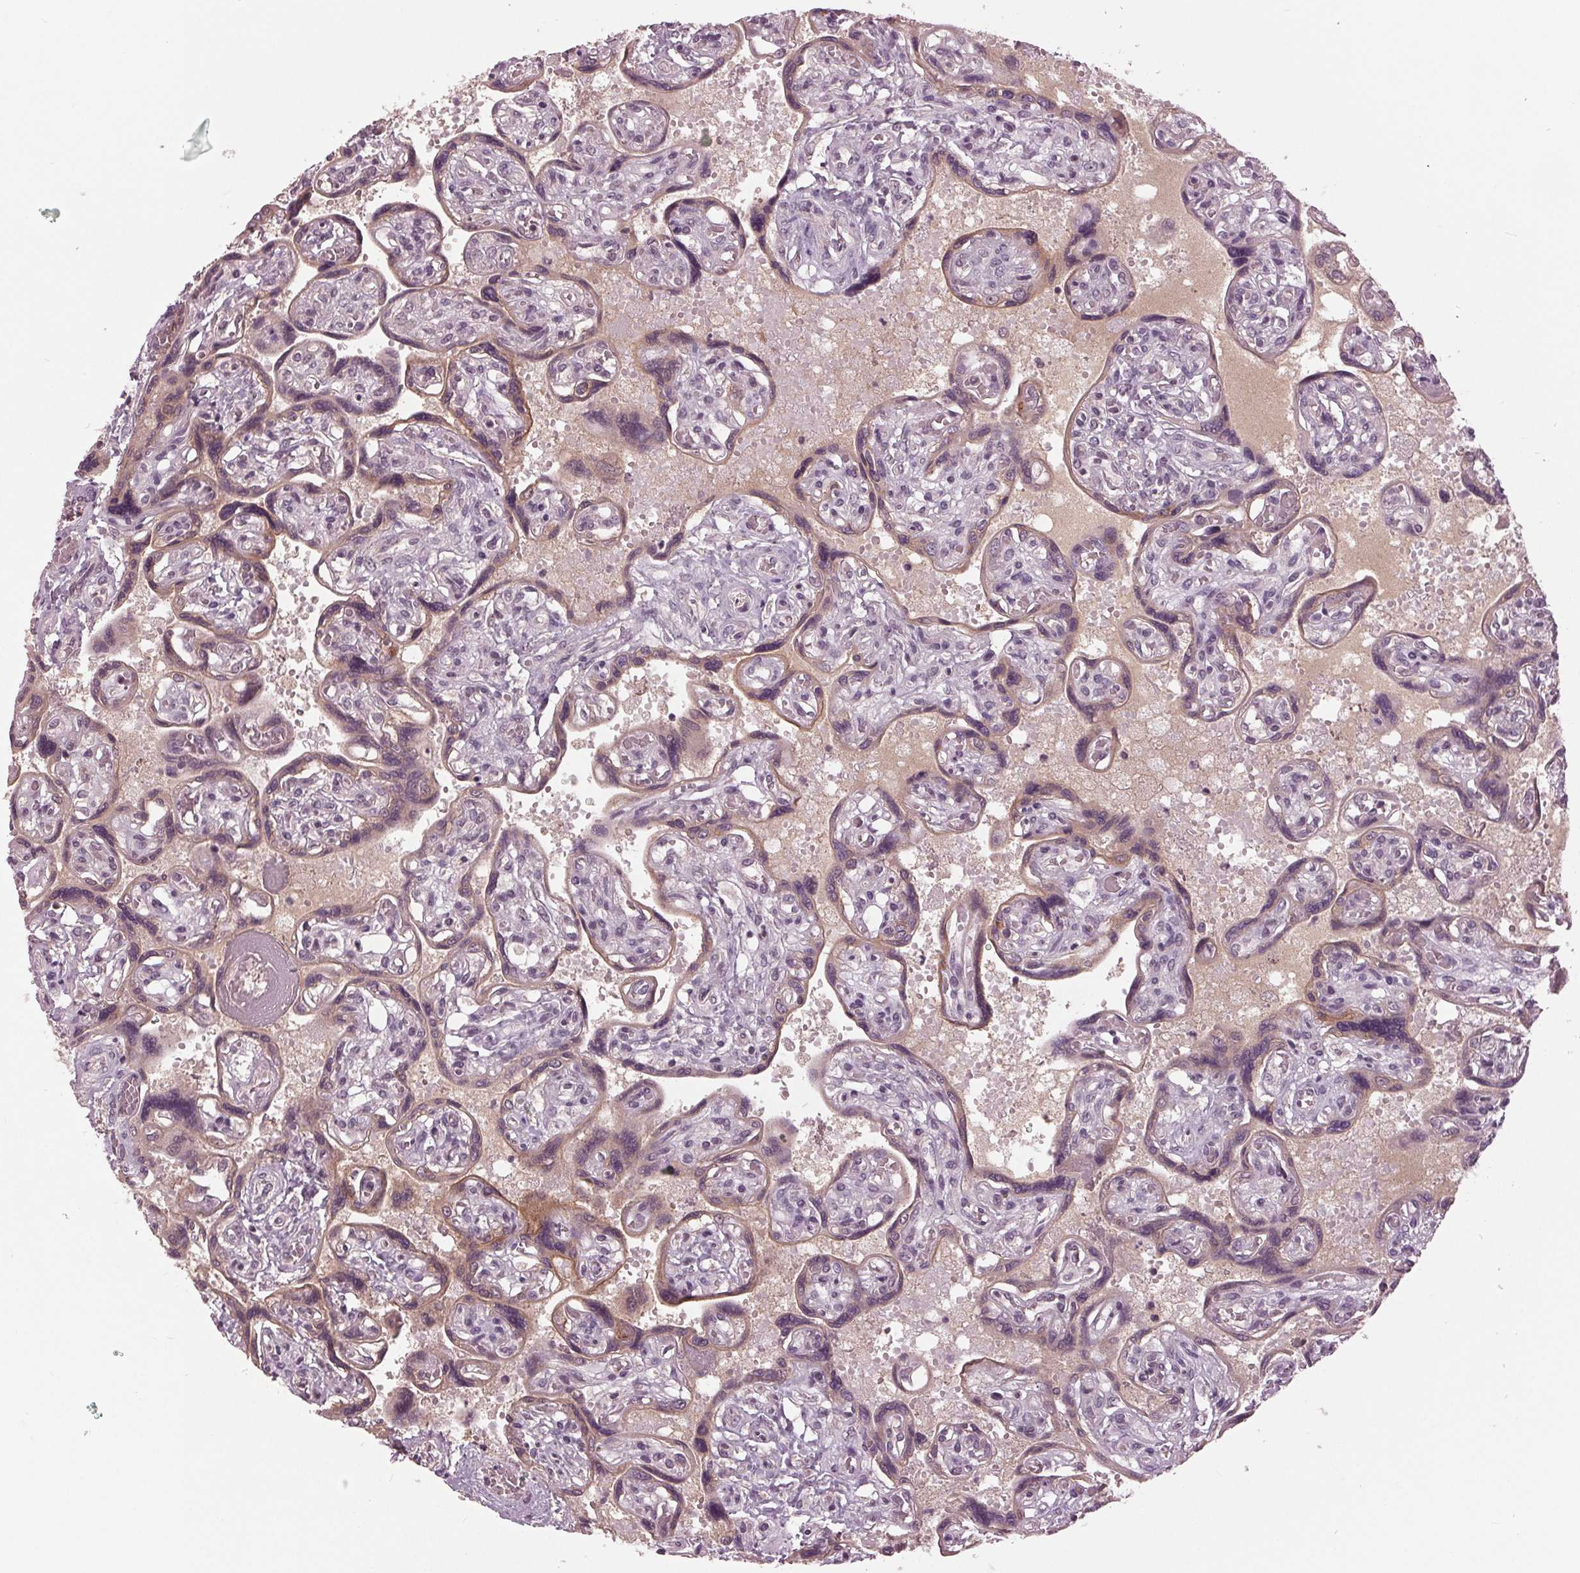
{"staining": {"intensity": "negative", "quantity": "none", "location": "none"}, "tissue": "placenta", "cell_type": "Decidual cells", "image_type": "normal", "snomed": [{"axis": "morphology", "description": "Normal tissue, NOS"}, {"axis": "topography", "description": "Placenta"}], "caption": "This is an immunohistochemistry (IHC) photomicrograph of normal placenta. There is no staining in decidual cells.", "gene": "SIGLEC6", "patient": {"sex": "female", "age": 32}}